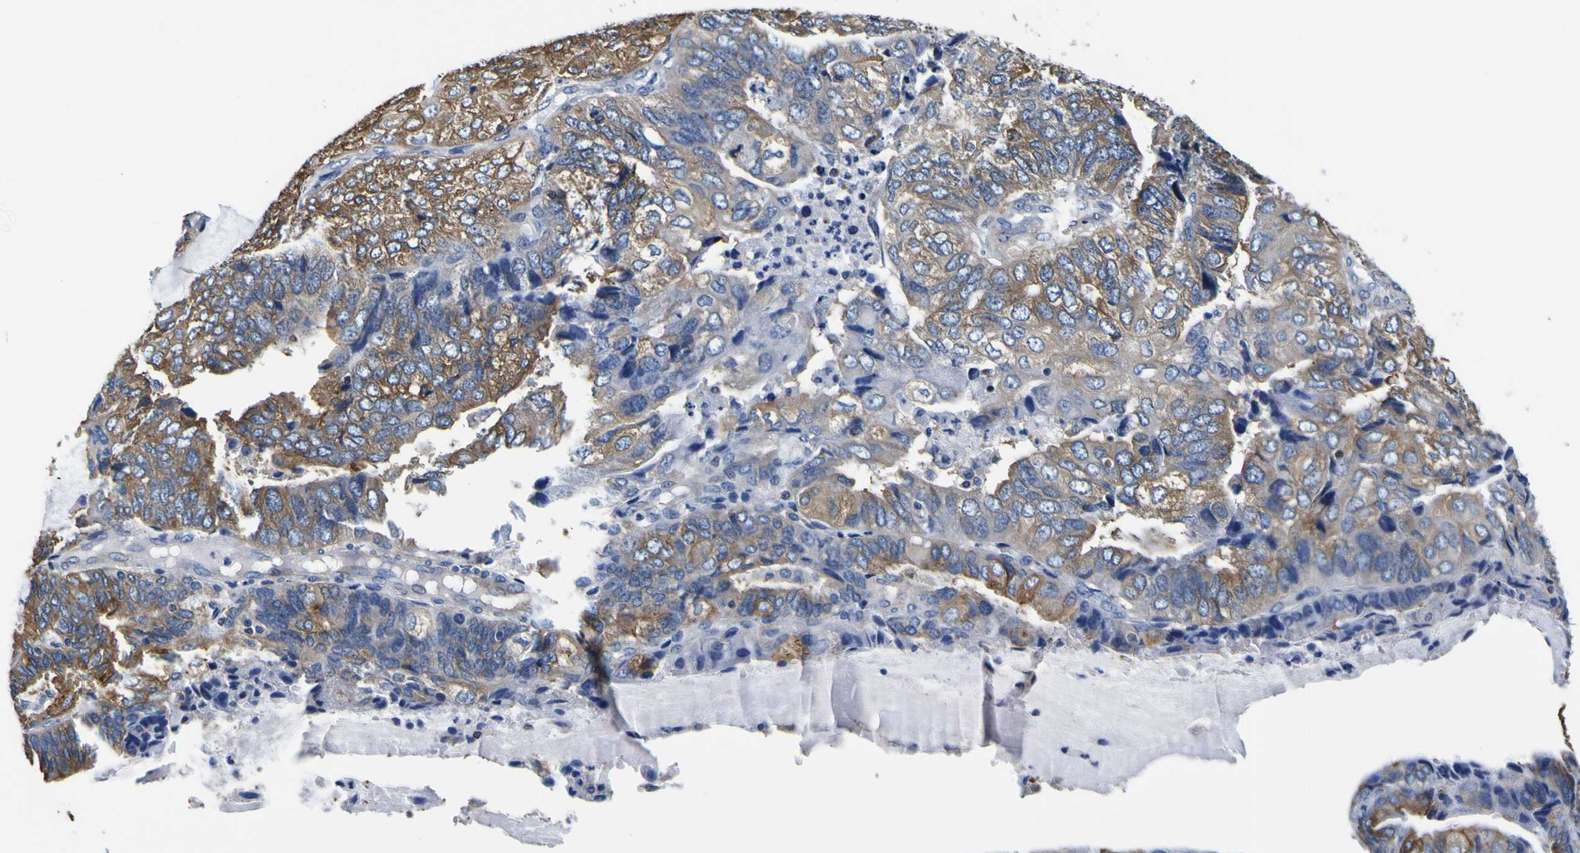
{"staining": {"intensity": "moderate", "quantity": ">75%", "location": "cytoplasmic/membranous"}, "tissue": "endometrial cancer", "cell_type": "Tumor cells", "image_type": "cancer", "snomed": [{"axis": "morphology", "description": "Adenocarcinoma, NOS"}, {"axis": "topography", "description": "Endometrium"}], "caption": "Tumor cells reveal medium levels of moderate cytoplasmic/membranous expression in about >75% of cells in adenocarcinoma (endometrial).", "gene": "TUBA1B", "patient": {"sex": "female", "age": 81}}